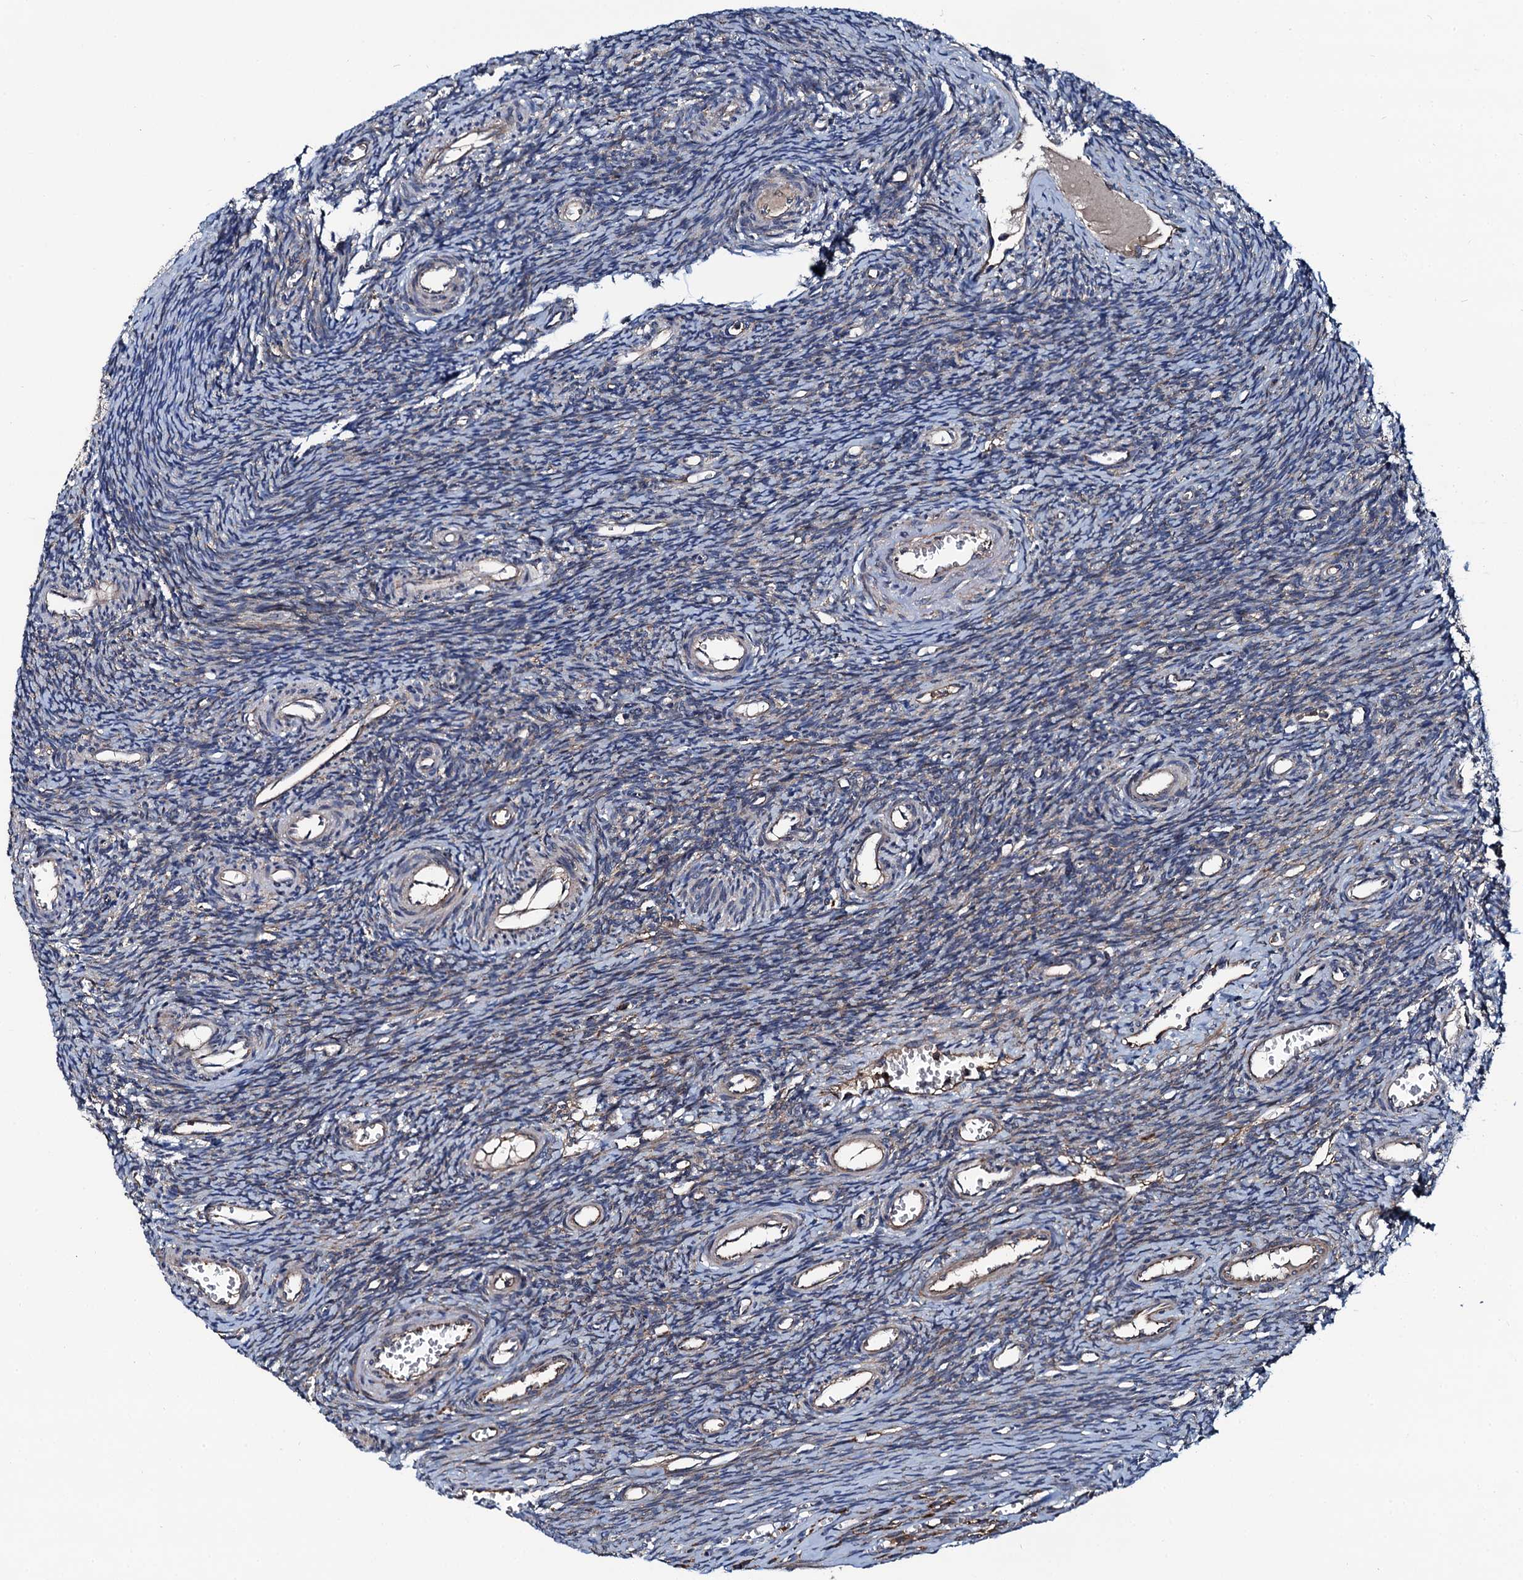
{"staining": {"intensity": "weak", "quantity": "<25%", "location": "cytoplasmic/membranous"}, "tissue": "ovary", "cell_type": "Ovarian stroma cells", "image_type": "normal", "snomed": [{"axis": "morphology", "description": "Normal tissue, NOS"}, {"axis": "topography", "description": "Ovary"}], "caption": "DAB (3,3'-diaminobenzidine) immunohistochemical staining of benign human ovary shows no significant staining in ovarian stroma cells.", "gene": "NEK1", "patient": {"sex": "female", "age": 39}}